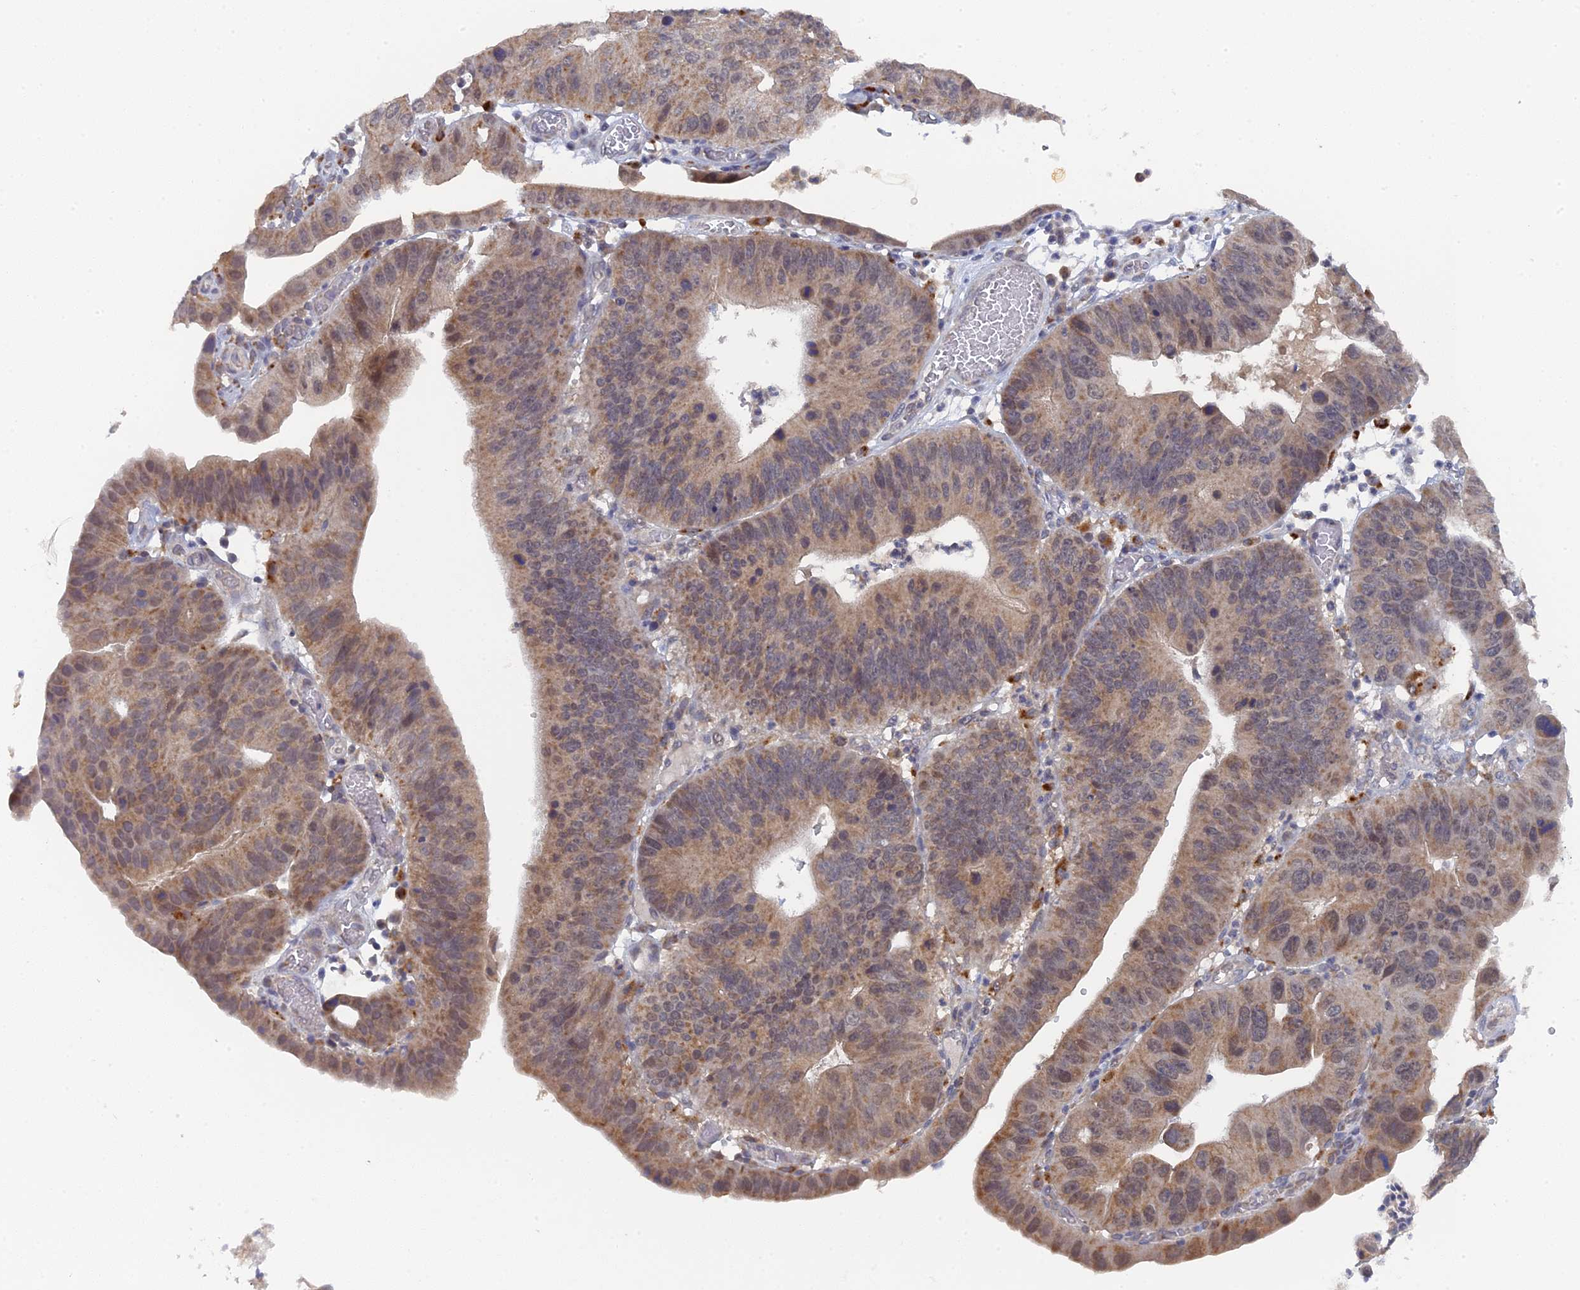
{"staining": {"intensity": "weak", "quantity": ">75%", "location": "cytoplasmic/membranous"}, "tissue": "stomach cancer", "cell_type": "Tumor cells", "image_type": "cancer", "snomed": [{"axis": "morphology", "description": "Adenocarcinoma, NOS"}, {"axis": "topography", "description": "Stomach"}], "caption": "A brown stain shows weak cytoplasmic/membranous positivity of a protein in stomach cancer (adenocarcinoma) tumor cells.", "gene": "MIGA2", "patient": {"sex": "male", "age": 59}}